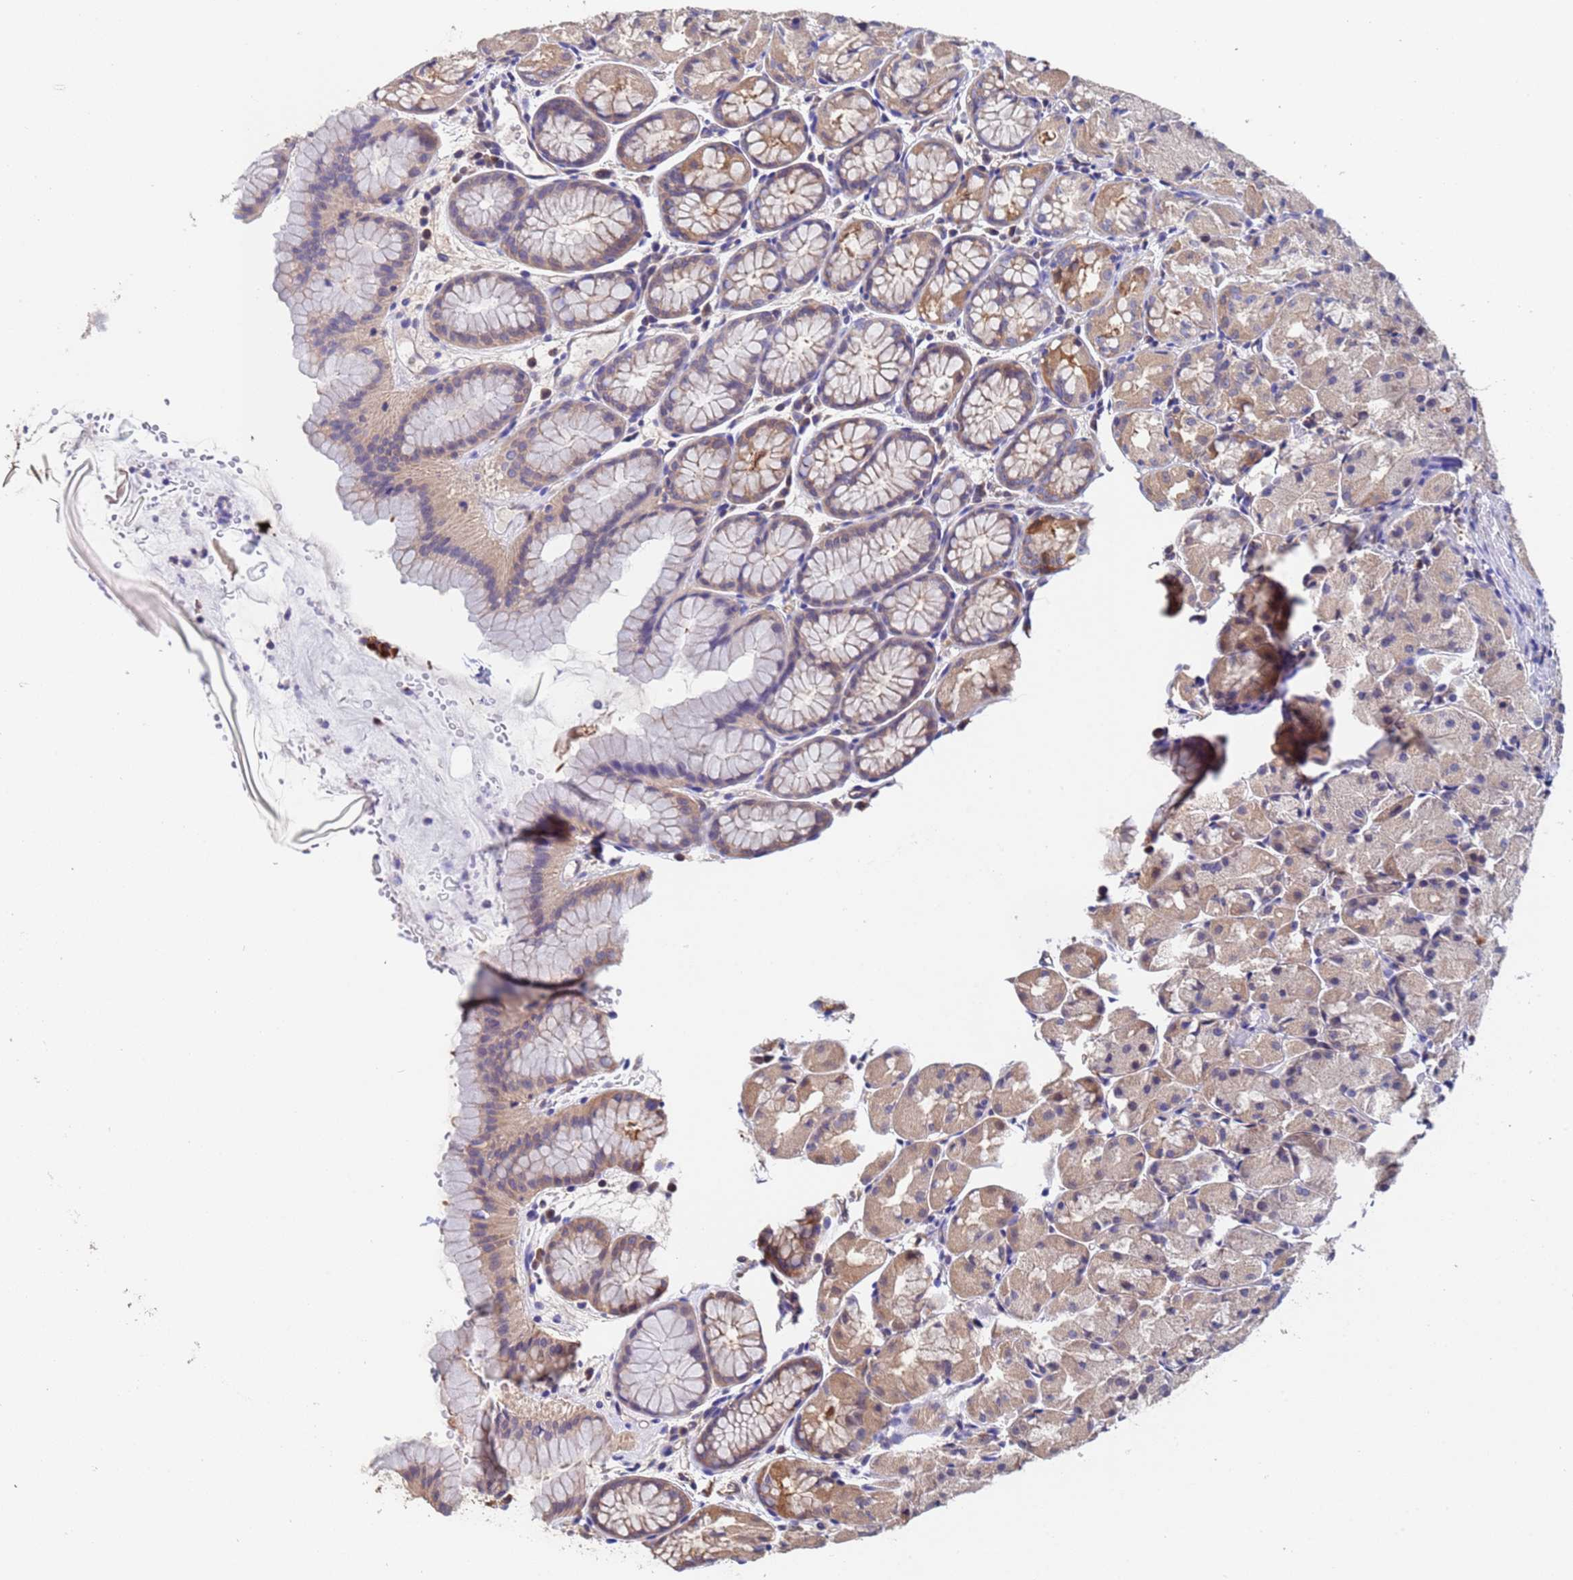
{"staining": {"intensity": "moderate", "quantity": "25%-75%", "location": "cytoplasmic/membranous"}, "tissue": "stomach", "cell_type": "Glandular cells", "image_type": "normal", "snomed": [{"axis": "morphology", "description": "Normal tissue, NOS"}, {"axis": "topography", "description": "Stomach, upper"}], "caption": "Protein analysis of benign stomach demonstrates moderate cytoplasmic/membranous positivity in about 25%-75% of glandular cells. (DAB (3,3'-diaminobenzidine) = brown stain, brightfield microscopy at high magnification).", "gene": "FAM25A", "patient": {"sex": "male", "age": 47}}